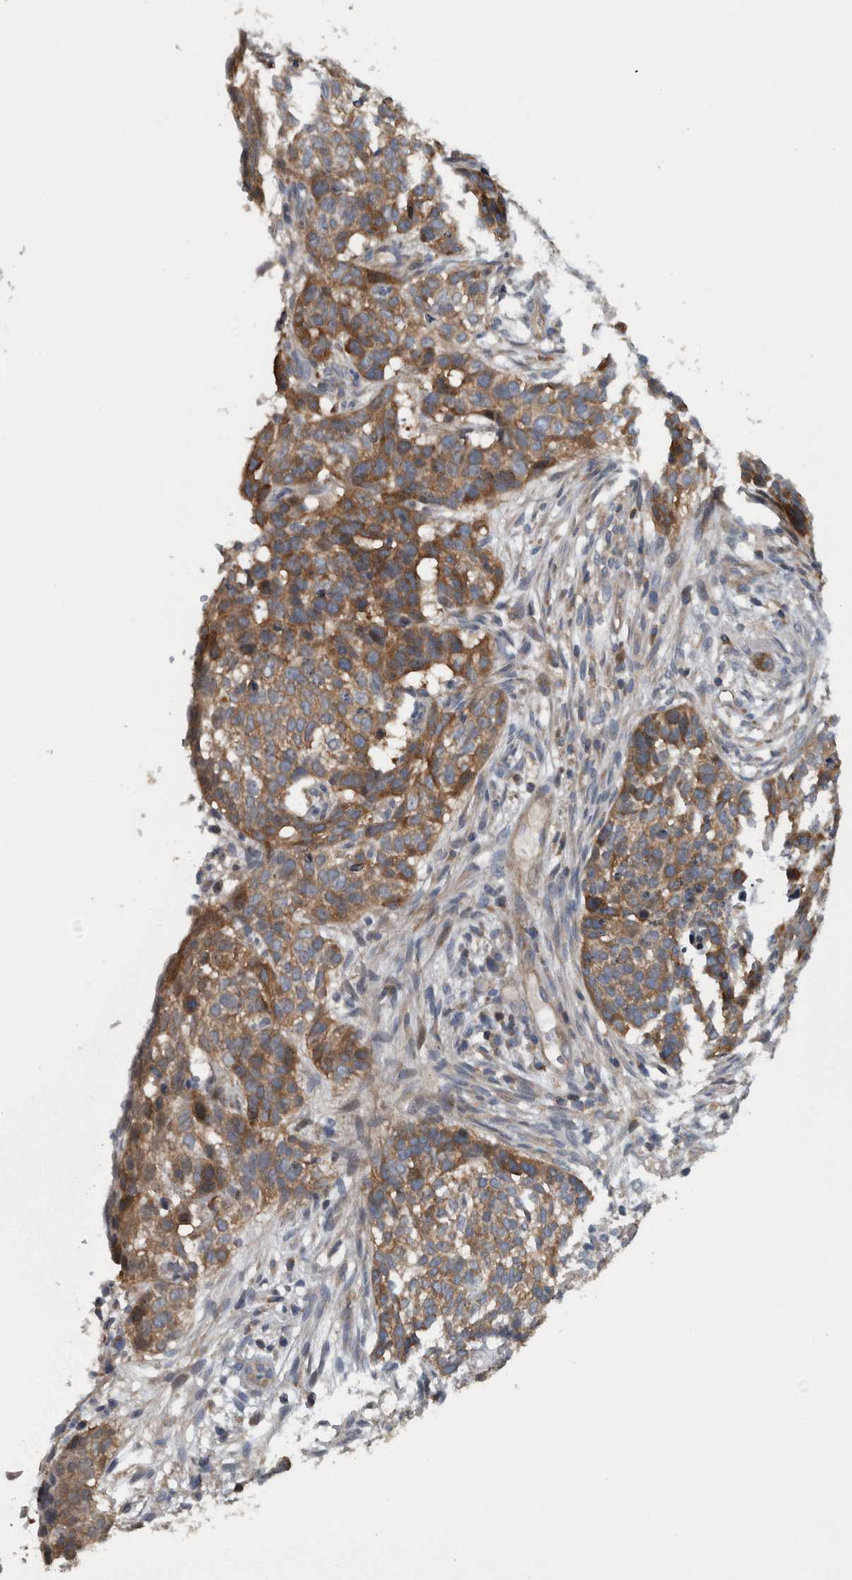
{"staining": {"intensity": "moderate", "quantity": ">75%", "location": "cytoplasmic/membranous"}, "tissue": "skin cancer", "cell_type": "Tumor cells", "image_type": "cancer", "snomed": [{"axis": "morphology", "description": "Basal cell carcinoma"}, {"axis": "topography", "description": "Skin"}], "caption": "Moderate cytoplasmic/membranous positivity for a protein is present in approximately >75% of tumor cells of basal cell carcinoma (skin) using immunohistochemistry (IHC).", "gene": "BAIAP2L1", "patient": {"sex": "male", "age": 85}}